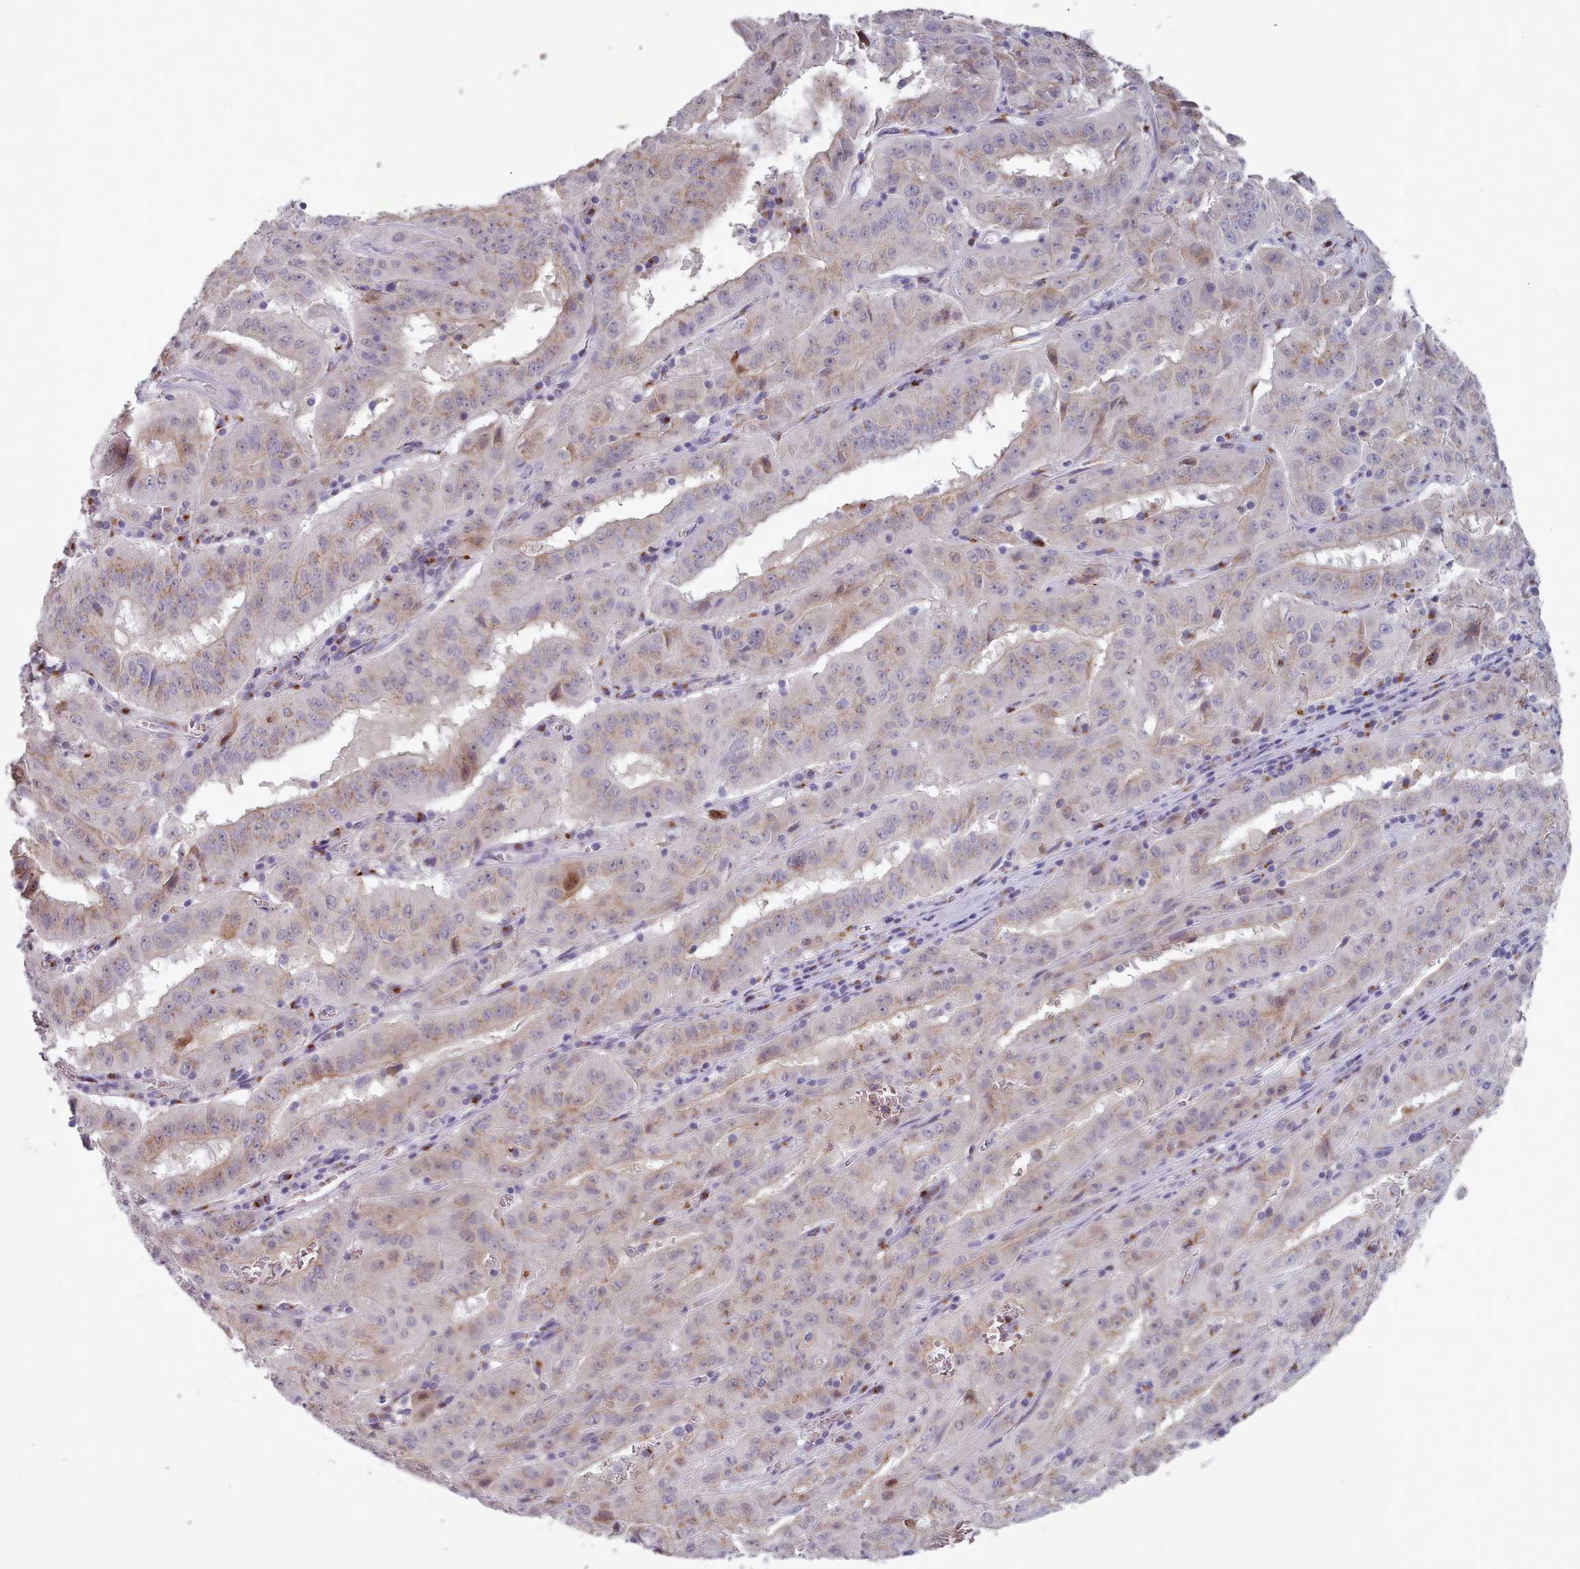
{"staining": {"intensity": "moderate", "quantity": "<25%", "location": "cytoplasmic/membranous,nuclear"}, "tissue": "pancreatic cancer", "cell_type": "Tumor cells", "image_type": "cancer", "snomed": [{"axis": "morphology", "description": "Adenocarcinoma, NOS"}, {"axis": "topography", "description": "Pancreas"}], "caption": "Protein expression analysis of human pancreatic cancer (adenocarcinoma) reveals moderate cytoplasmic/membranous and nuclear positivity in about <25% of tumor cells. Using DAB (3,3'-diaminobenzidine) (brown) and hematoxylin (blue) stains, captured at high magnification using brightfield microscopy.", "gene": "MAN1B1", "patient": {"sex": "male", "age": 63}}